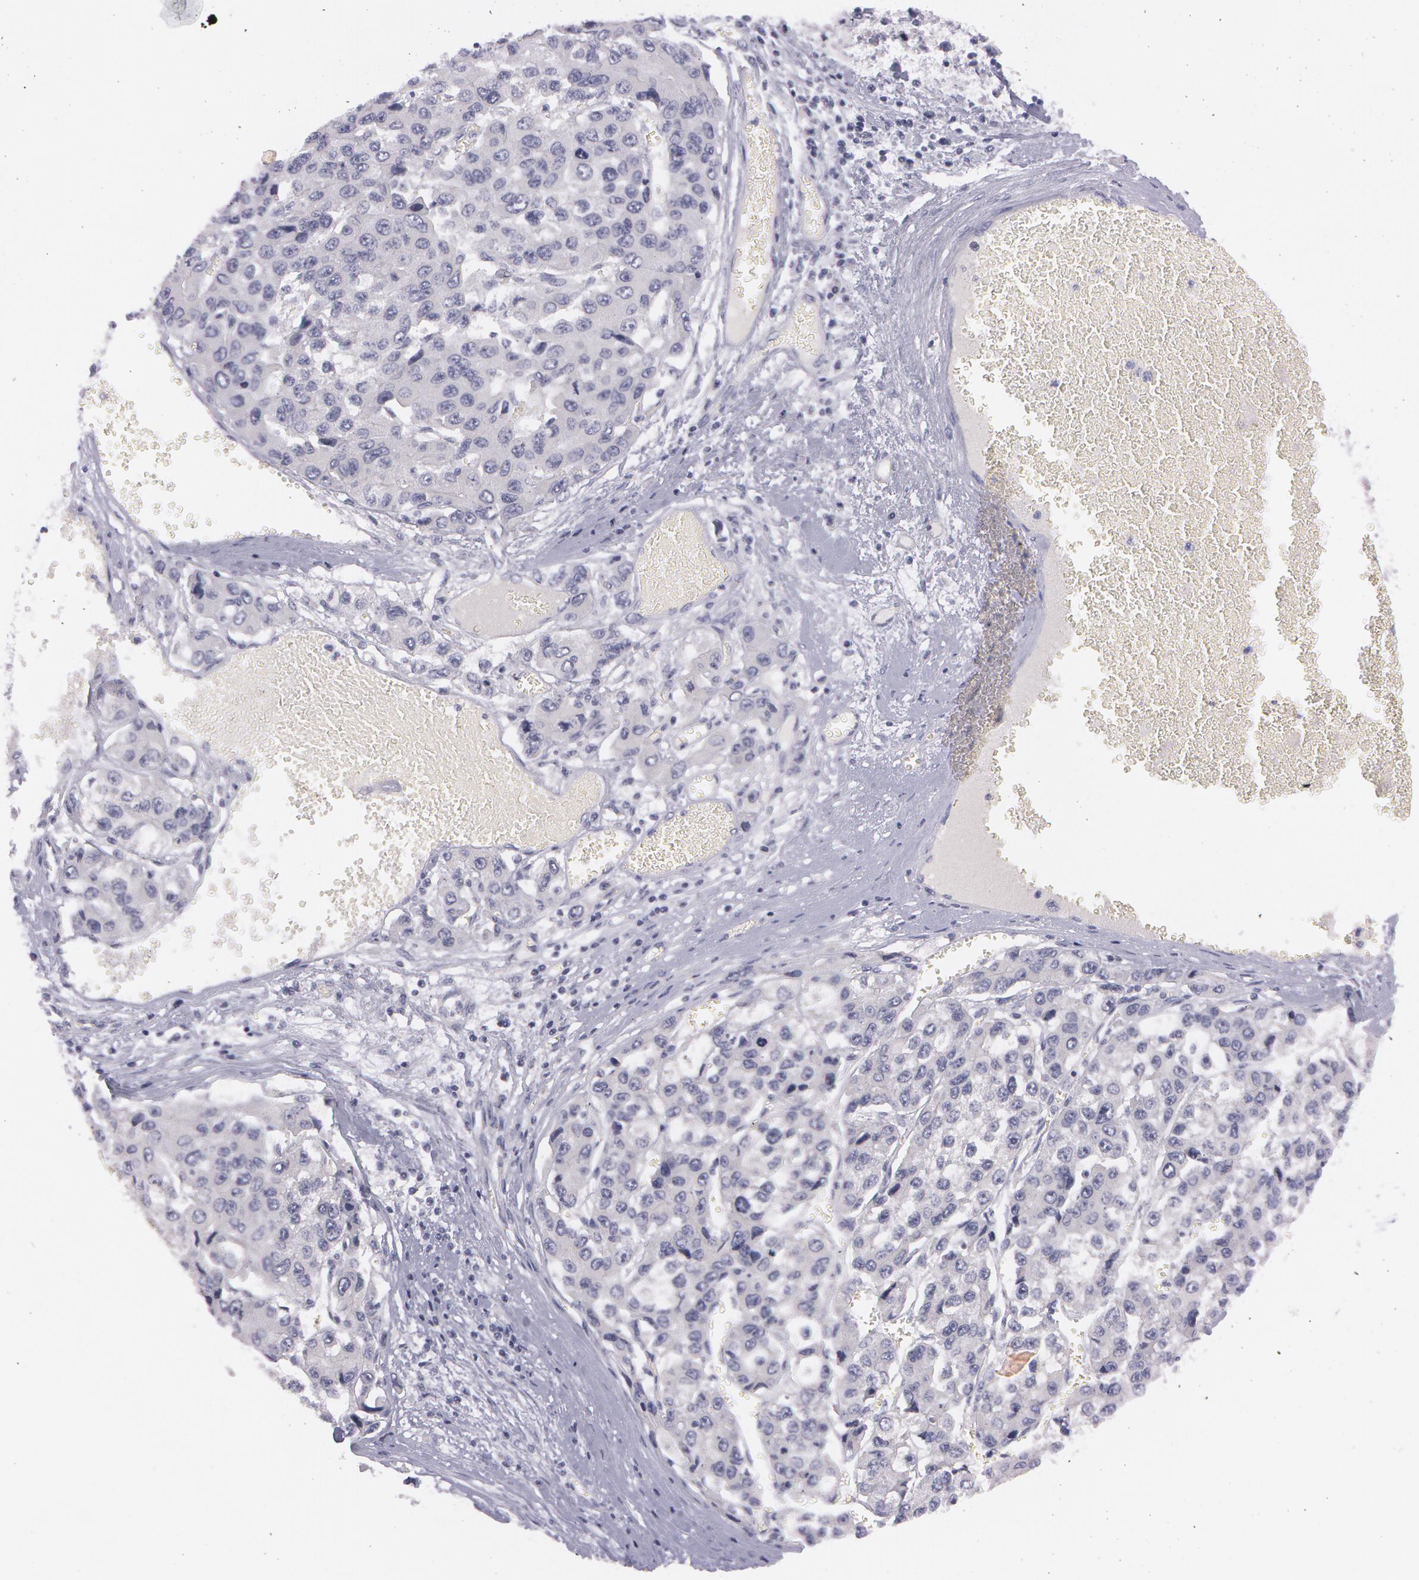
{"staining": {"intensity": "negative", "quantity": "none", "location": "none"}, "tissue": "liver cancer", "cell_type": "Tumor cells", "image_type": "cancer", "snomed": [{"axis": "morphology", "description": "Carcinoma, Hepatocellular, NOS"}, {"axis": "topography", "description": "Liver"}], "caption": "IHC of liver cancer (hepatocellular carcinoma) demonstrates no staining in tumor cells. (IHC, brightfield microscopy, high magnification).", "gene": "IL1RN", "patient": {"sex": "female", "age": 66}}